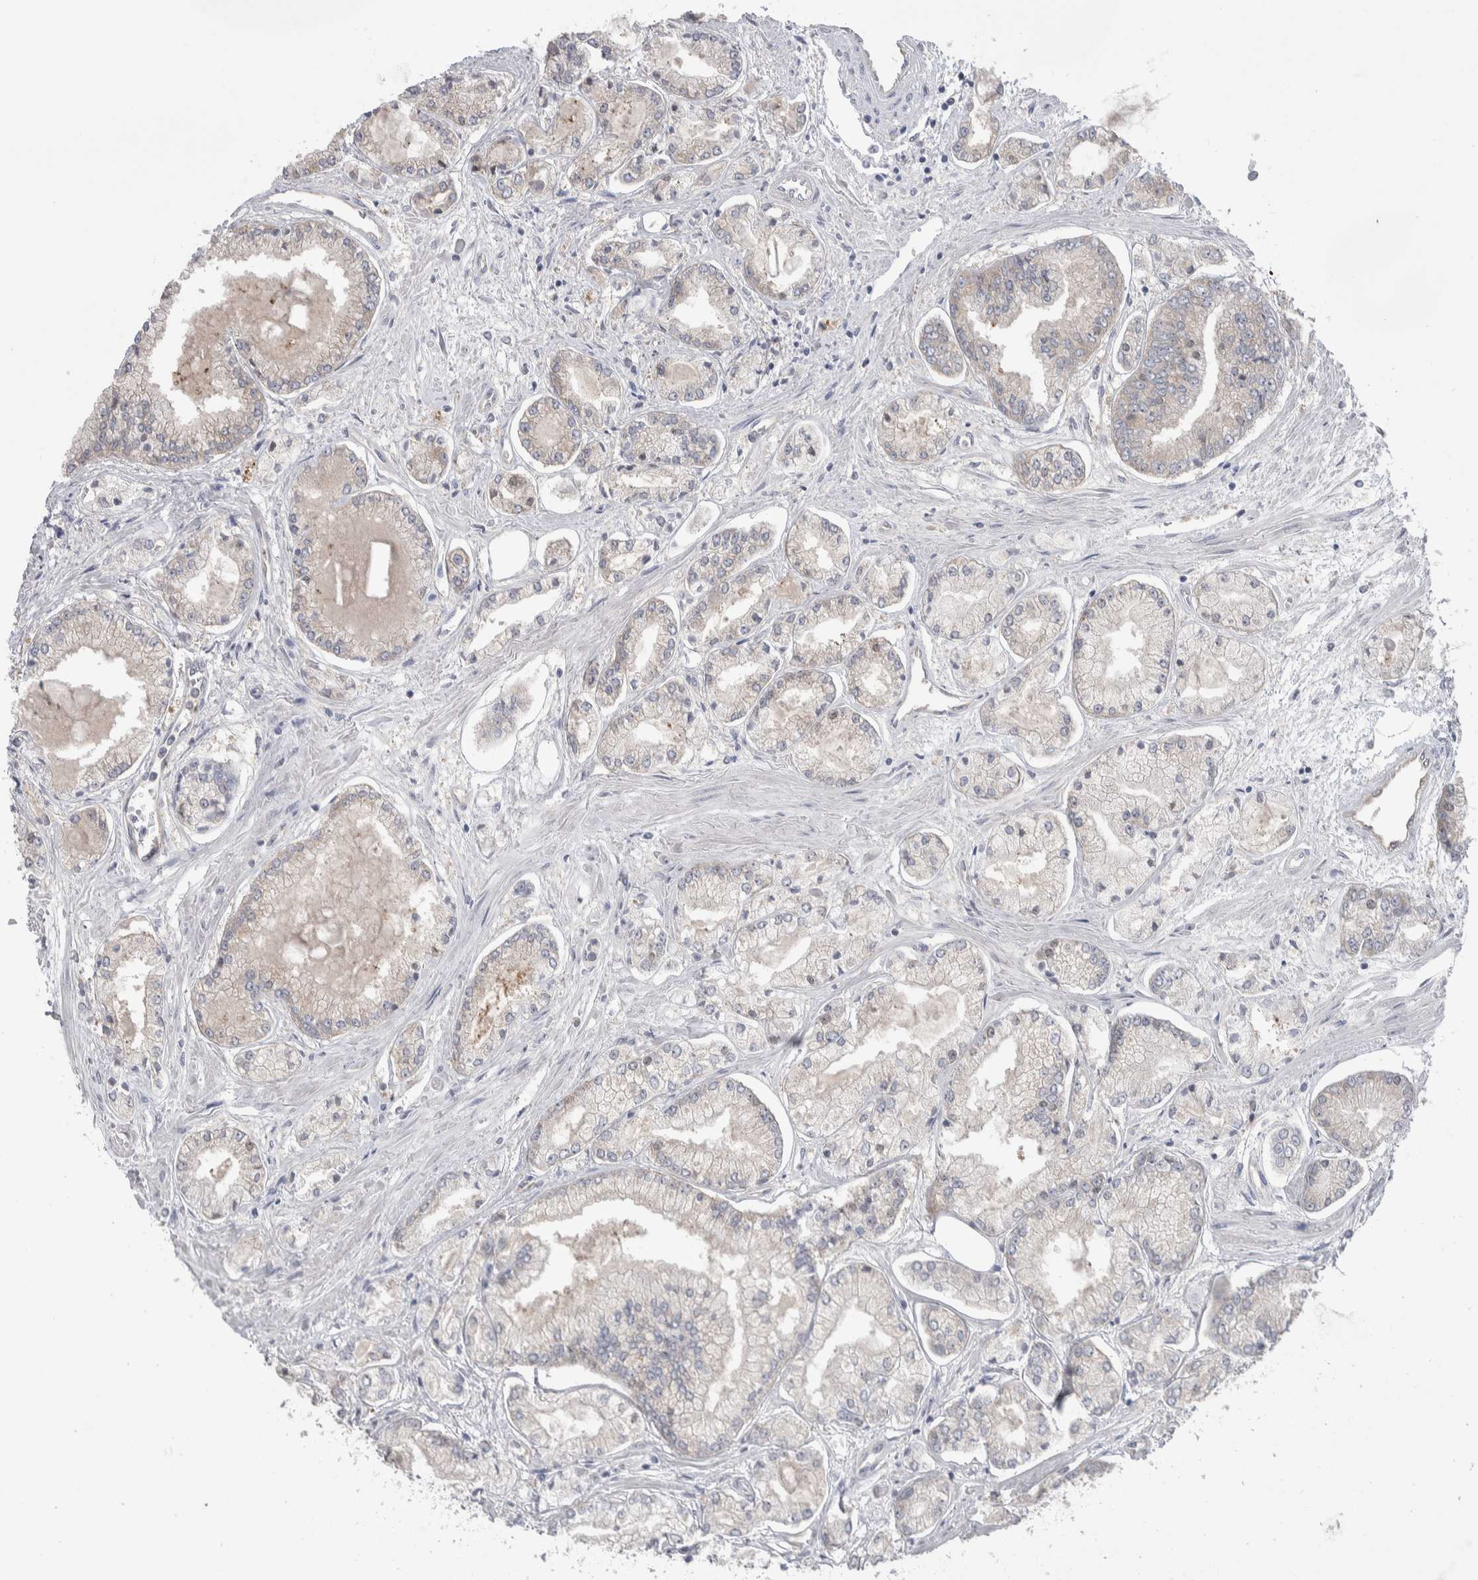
{"staining": {"intensity": "negative", "quantity": "none", "location": "none"}, "tissue": "prostate cancer", "cell_type": "Tumor cells", "image_type": "cancer", "snomed": [{"axis": "morphology", "description": "Adenocarcinoma, Low grade"}, {"axis": "topography", "description": "Prostate"}], "caption": "Immunohistochemistry of human prostate cancer demonstrates no positivity in tumor cells.", "gene": "GPHN", "patient": {"sex": "male", "age": 52}}